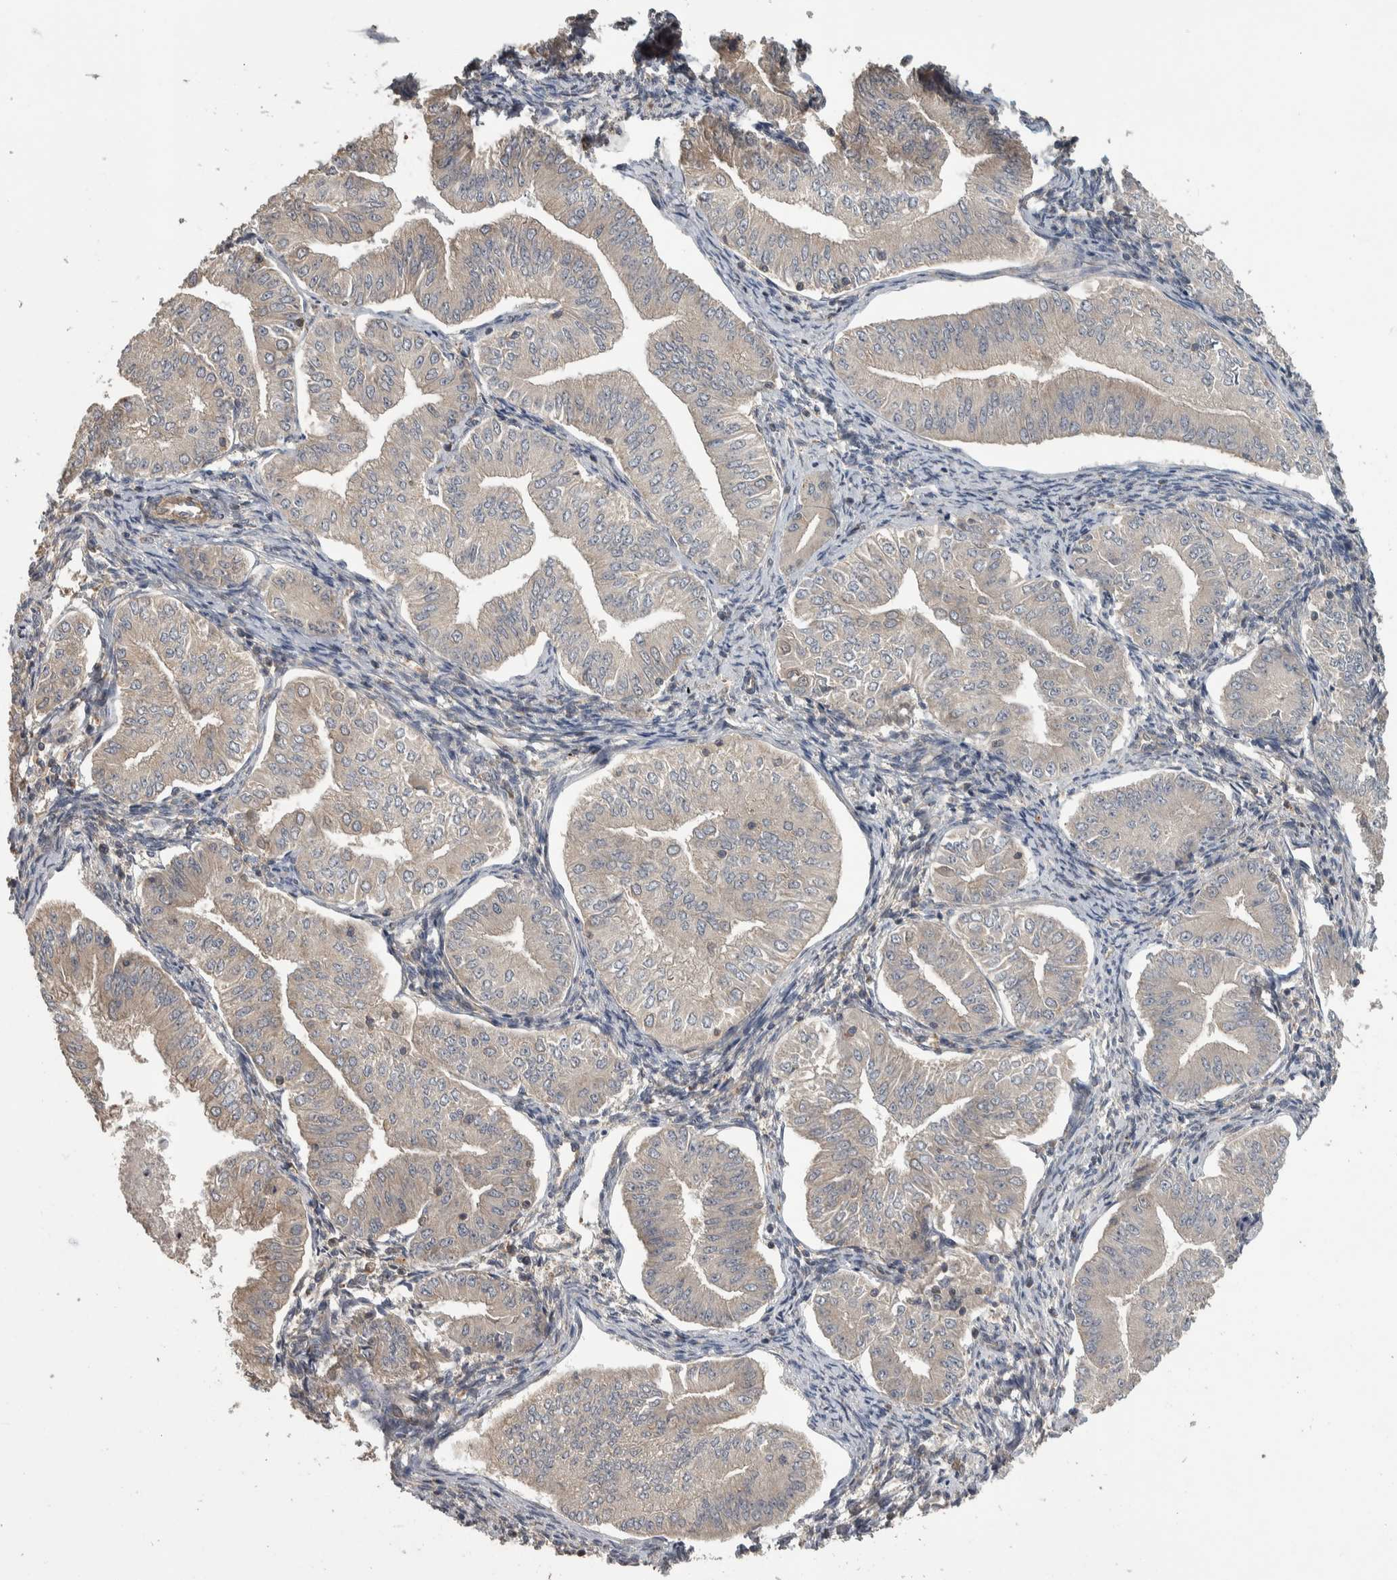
{"staining": {"intensity": "negative", "quantity": "none", "location": "none"}, "tissue": "endometrial cancer", "cell_type": "Tumor cells", "image_type": "cancer", "snomed": [{"axis": "morphology", "description": "Normal tissue, NOS"}, {"axis": "morphology", "description": "Adenocarcinoma, NOS"}, {"axis": "topography", "description": "Endometrium"}], "caption": "High magnification brightfield microscopy of endometrial adenocarcinoma stained with DAB (3,3'-diaminobenzidine) (brown) and counterstained with hematoxylin (blue): tumor cells show no significant staining.", "gene": "IFRD1", "patient": {"sex": "female", "age": 53}}